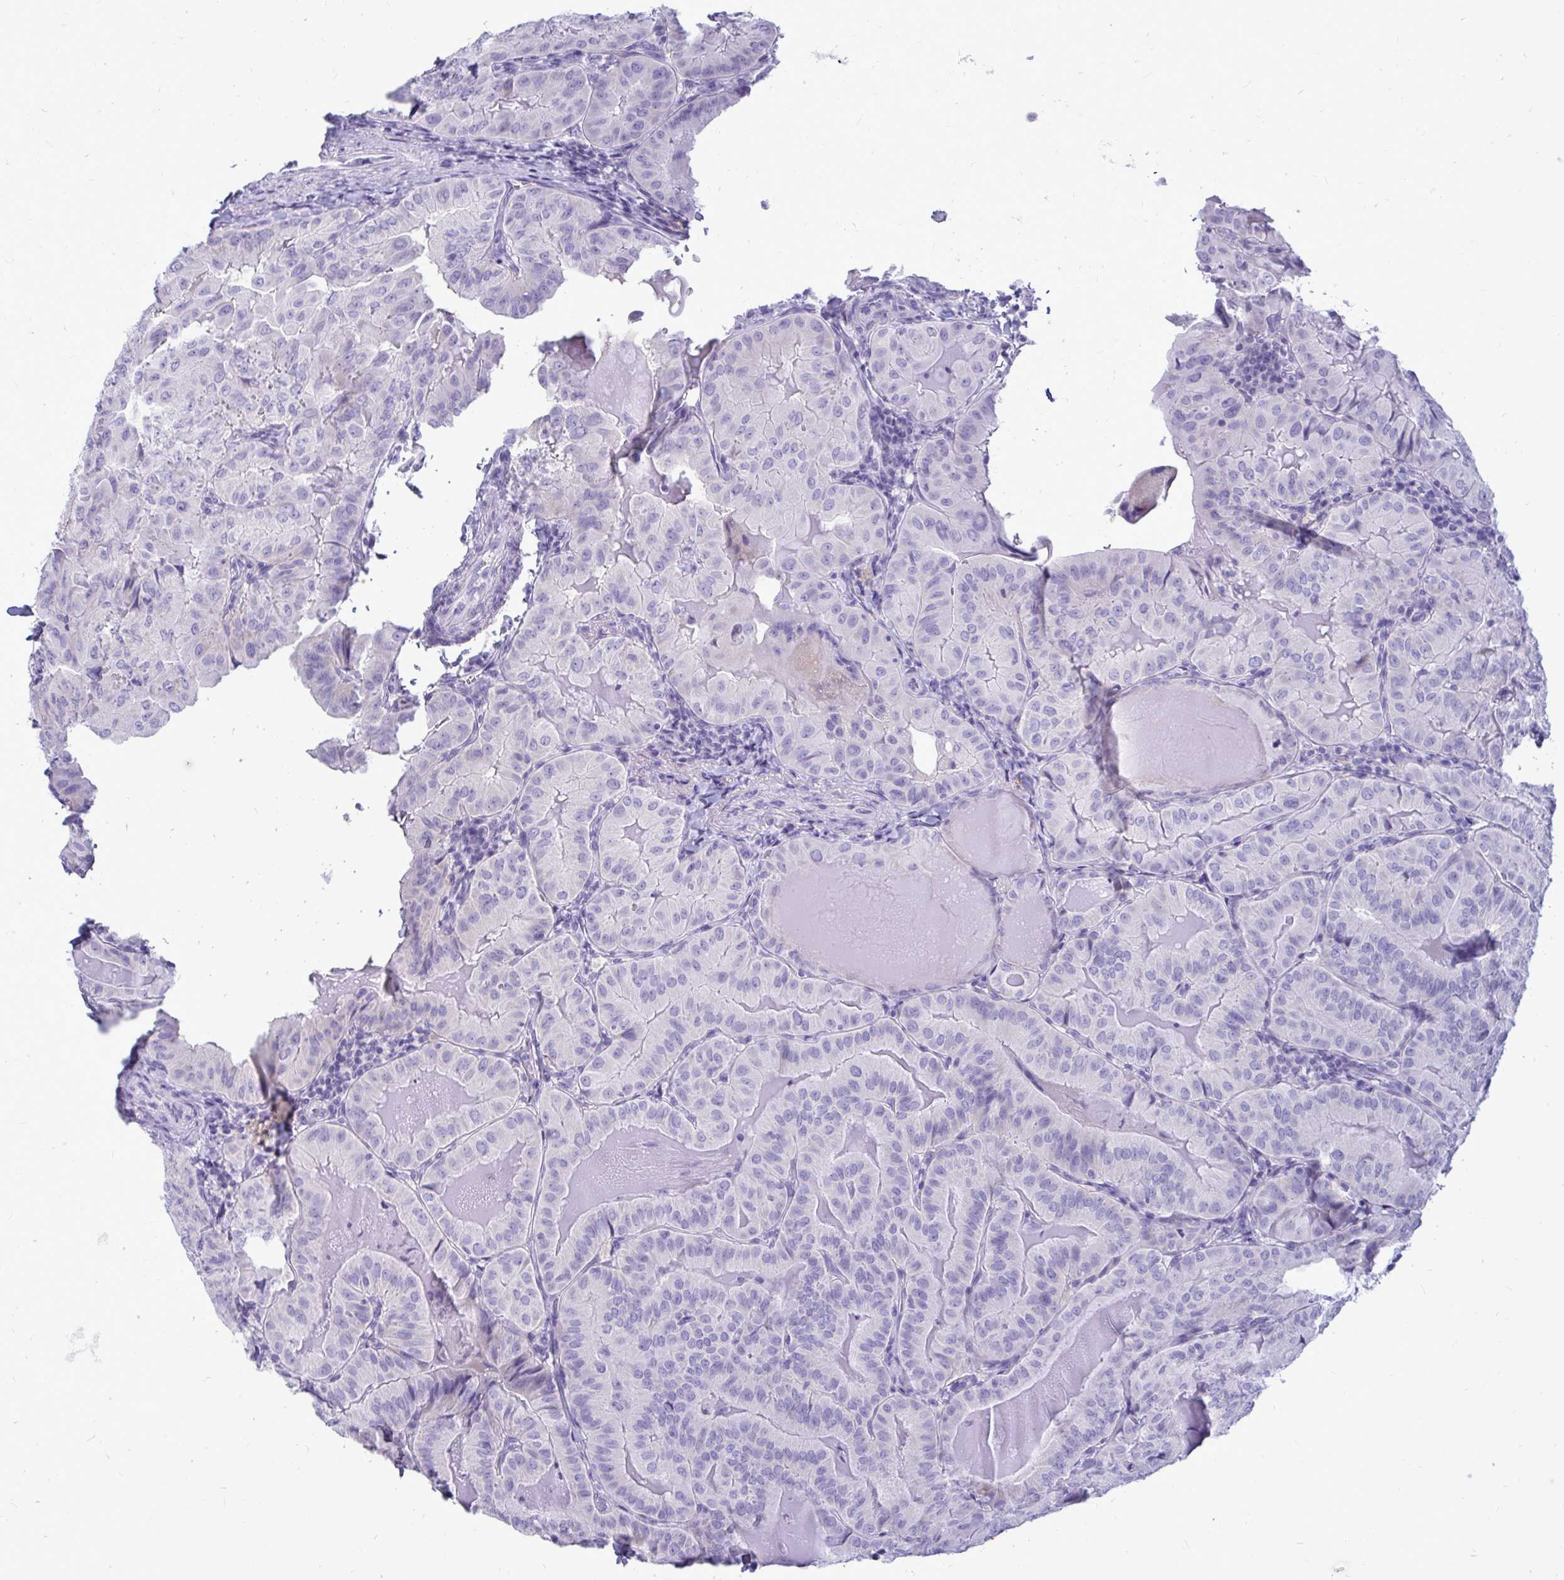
{"staining": {"intensity": "negative", "quantity": "none", "location": "none"}, "tissue": "thyroid cancer", "cell_type": "Tumor cells", "image_type": "cancer", "snomed": [{"axis": "morphology", "description": "Papillary adenocarcinoma, NOS"}, {"axis": "topography", "description": "Thyroid gland"}], "caption": "This is an immunohistochemistry image of thyroid cancer (papillary adenocarcinoma). There is no positivity in tumor cells.", "gene": "NANOGNB", "patient": {"sex": "female", "age": 68}}